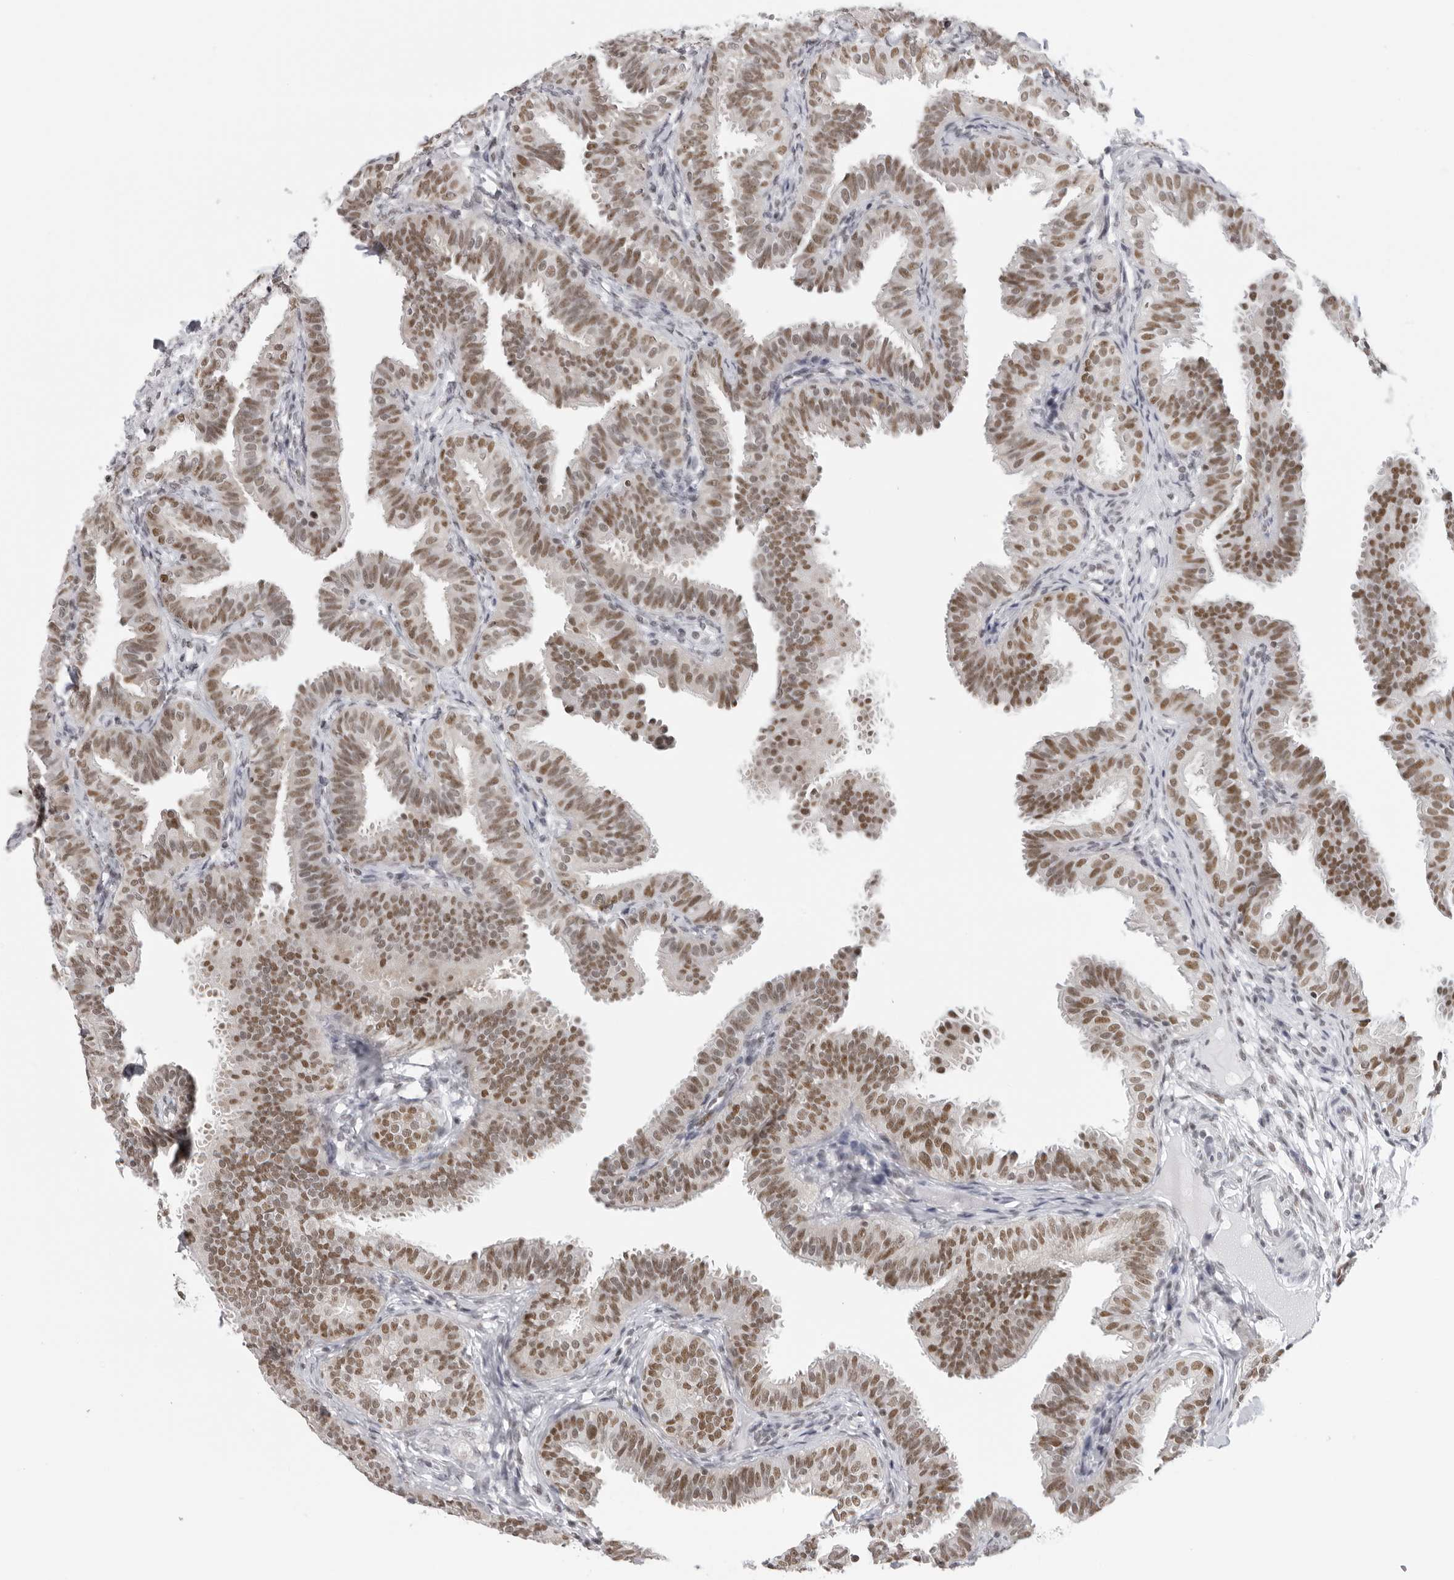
{"staining": {"intensity": "moderate", "quantity": ">75%", "location": "nuclear"}, "tissue": "fallopian tube", "cell_type": "Glandular cells", "image_type": "normal", "snomed": [{"axis": "morphology", "description": "Normal tissue, NOS"}, {"axis": "topography", "description": "Fallopian tube"}], "caption": "Immunohistochemical staining of normal fallopian tube demonstrates moderate nuclear protein staining in about >75% of glandular cells.", "gene": "RPA2", "patient": {"sex": "female", "age": 35}}